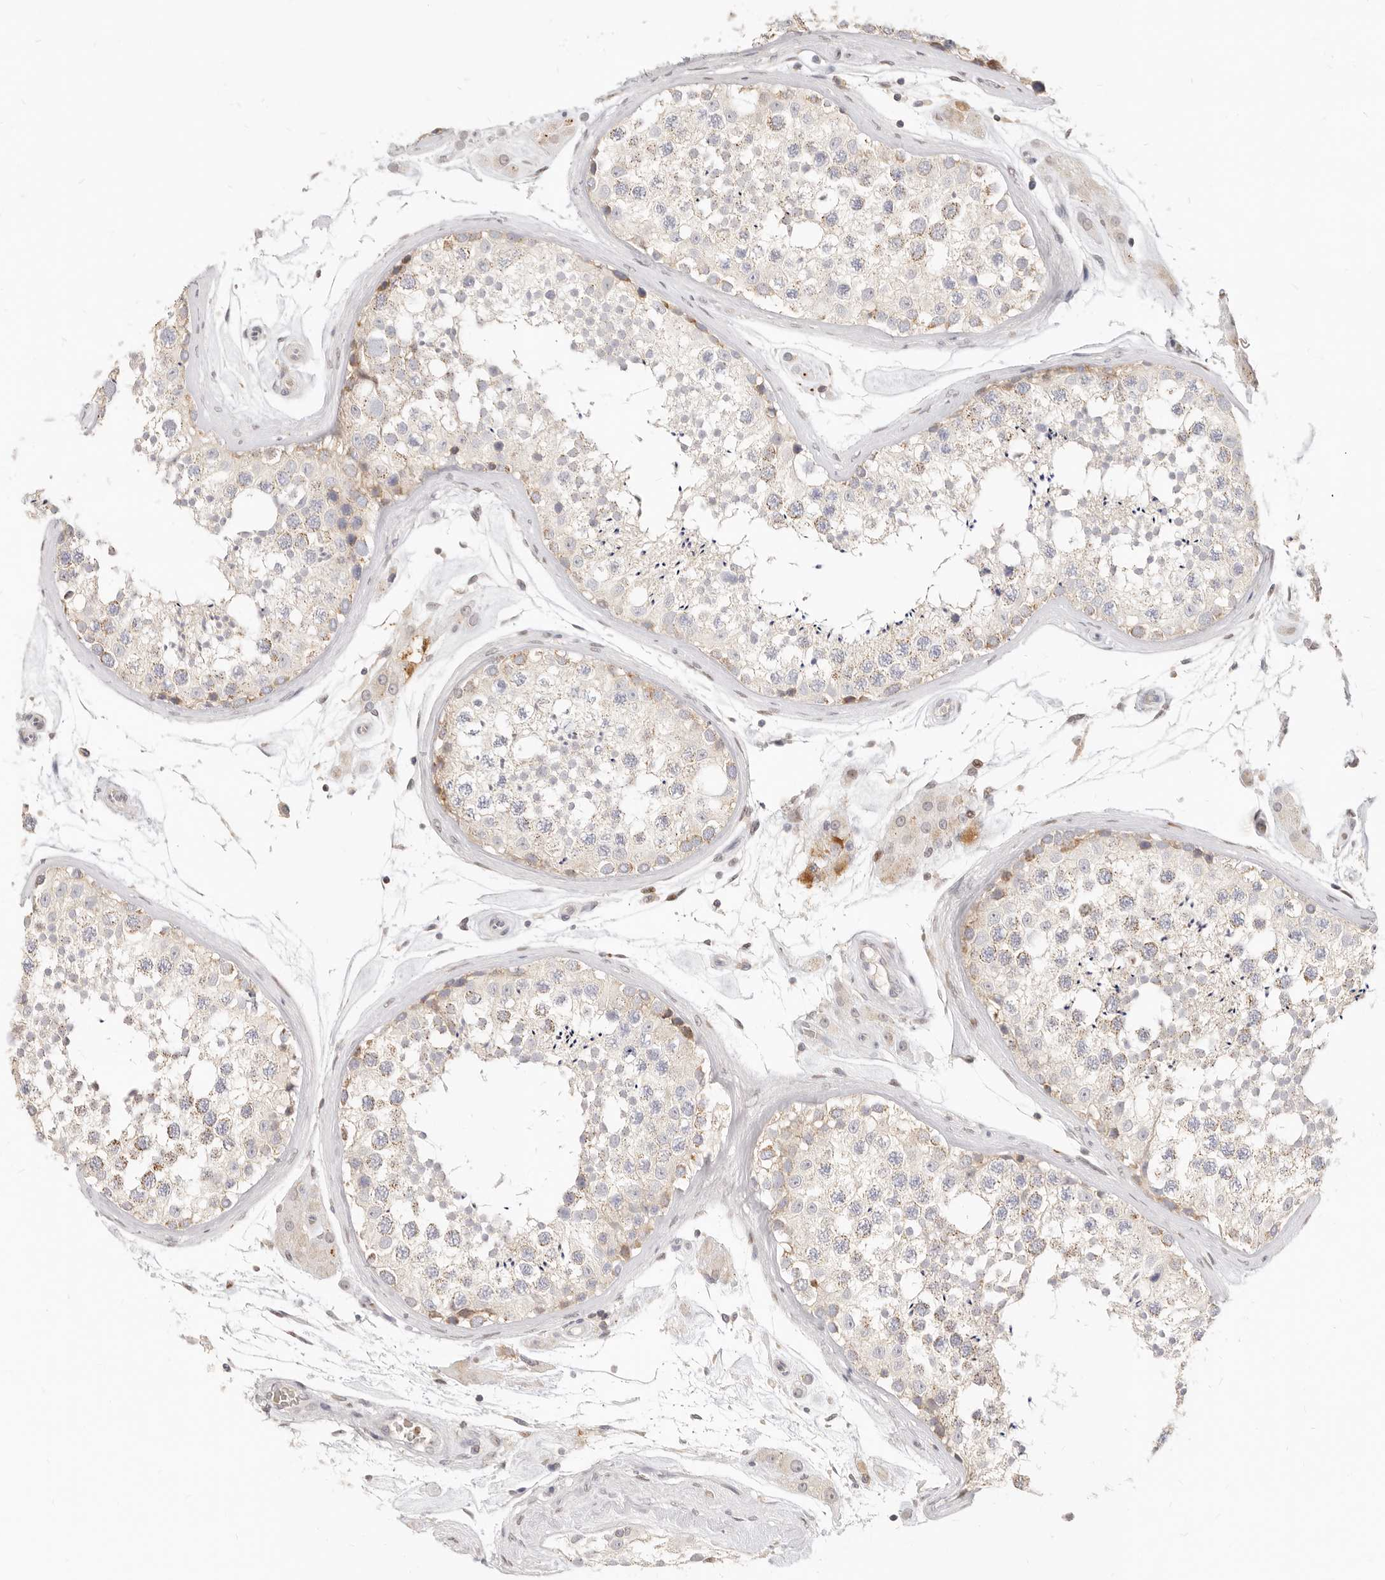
{"staining": {"intensity": "weak", "quantity": "<25%", "location": "cytoplasmic/membranous"}, "tissue": "testis", "cell_type": "Cells in seminiferous ducts", "image_type": "normal", "snomed": [{"axis": "morphology", "description": "Normal tissue, NOS"}, {"axis": "topography", "description": "Testis"}], "caption": "Human testis stained for a protein using immunohistochemistry (IHC) exhibits no positivity in cells in seminiferous ducts.", "gene": "LTB4R2", "patient": {"sex": "male", "age": 46}}